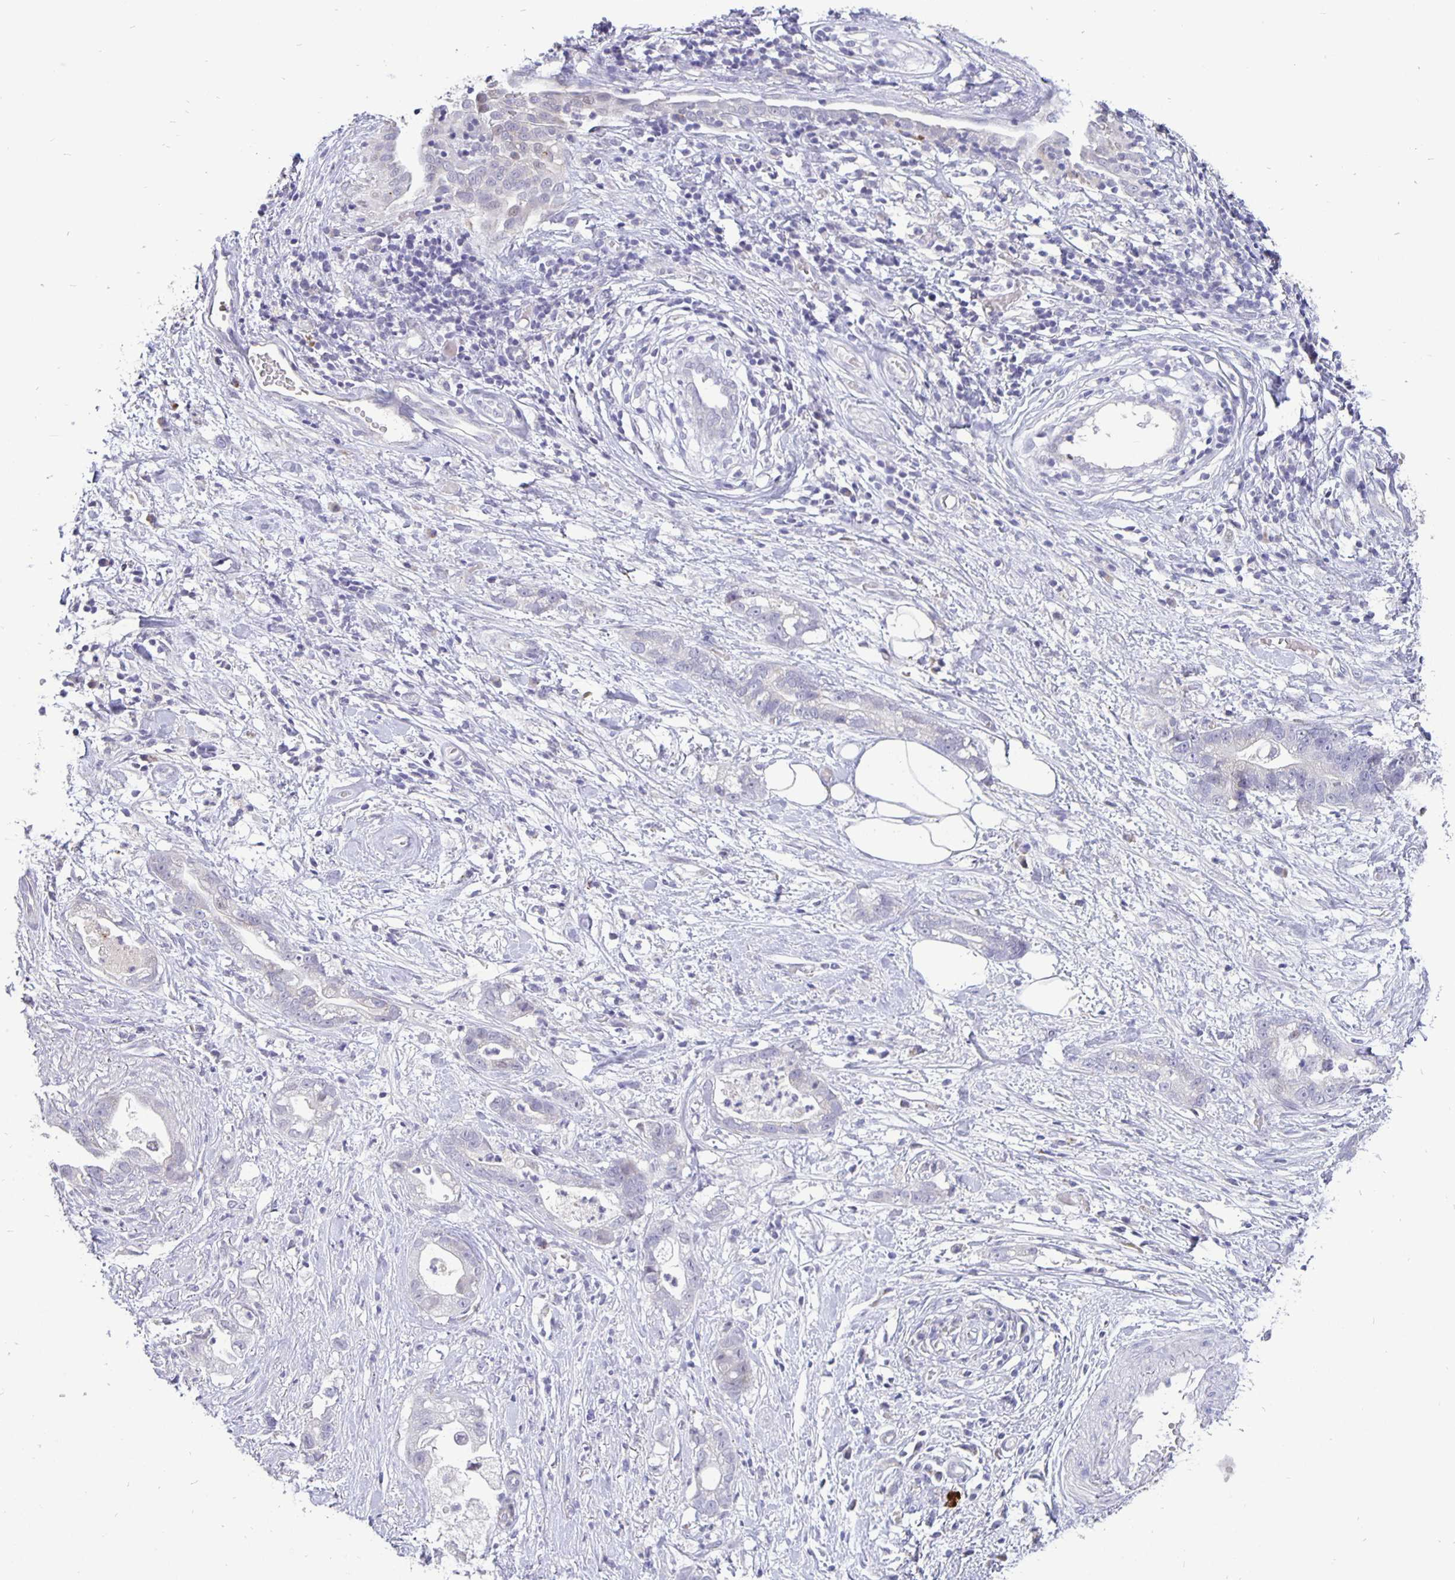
{"staining": {"intensity": "negative", "quantity": "none", "location": "none"}, "tissue": "stomach cancer", "cell_type": "Tumor cells", "image_type": "cancer", "snomed": [{"axis": "morphology", "description": "Adenocarcinoma, NOS"}, {"axis": "topography", "description": "Stomach"}], "caption": "Immunohistochemistry (IHC) image of human stomach adenocarcinoma stained for a protein (brown), which shows no expression in tumor cells.", "gene": "ERBB2", "patient": {"sex": "male", "age": 55}}